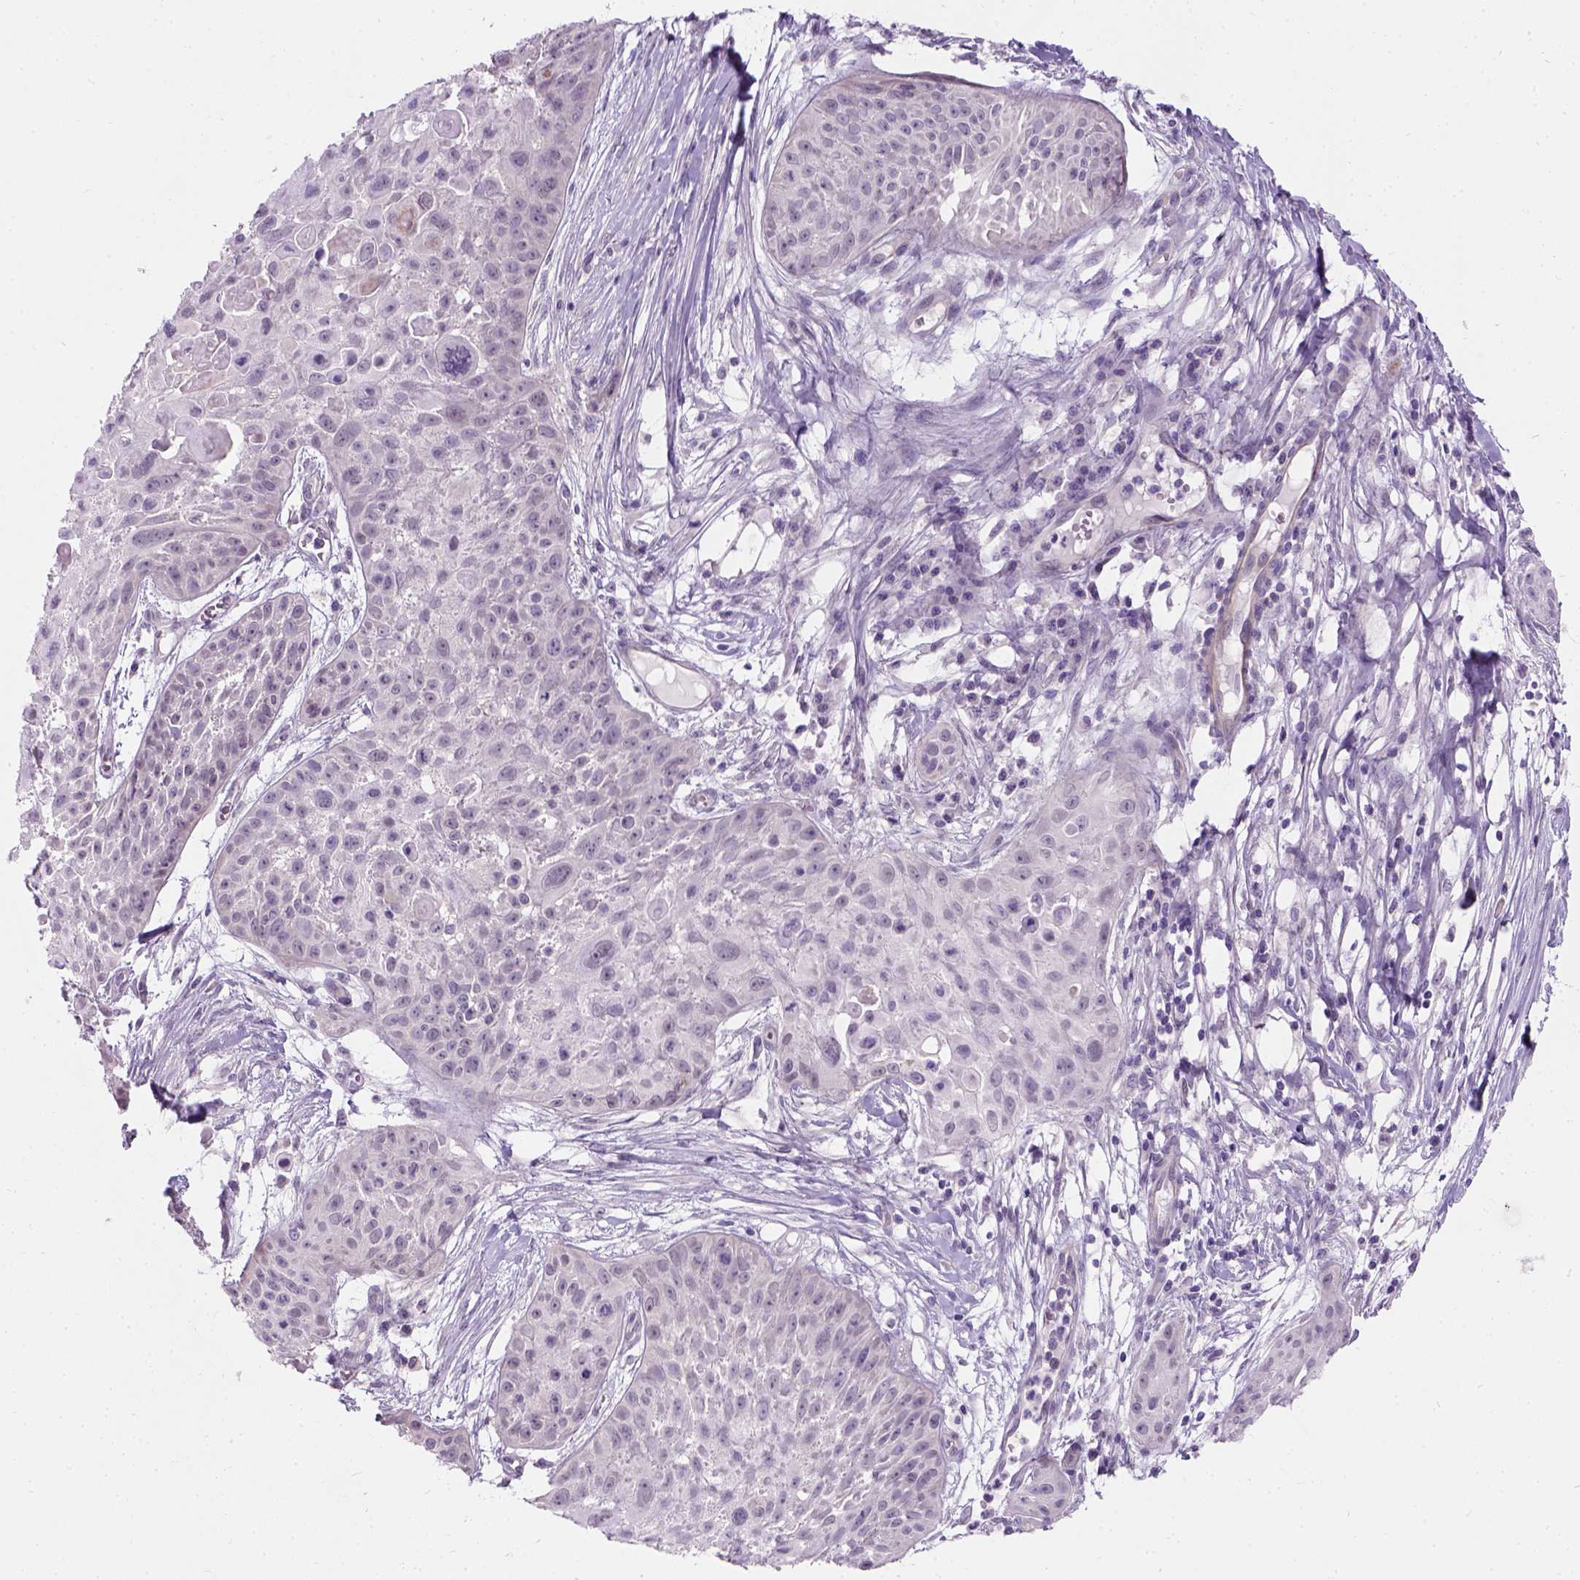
{"staining": {"intensity": "negative", "quantity": "none", "location": "none"}, "tissue": "skin cancer", "cell_type": "Tumor cells", "image_type": "cancer", "snomed": [{"axis": "morphology", "description": "Squamous cell carcinoma, NOS"}, {"axis": "topography", "description": "Skin"}, {"axis": "topography", "description": "Anal"}], "caption": "Protein analysis of skin cancer shows no significant positivity in tumor cells.", "gene": "C20orf144", "patient": {"sex": "female", "age": 75}}